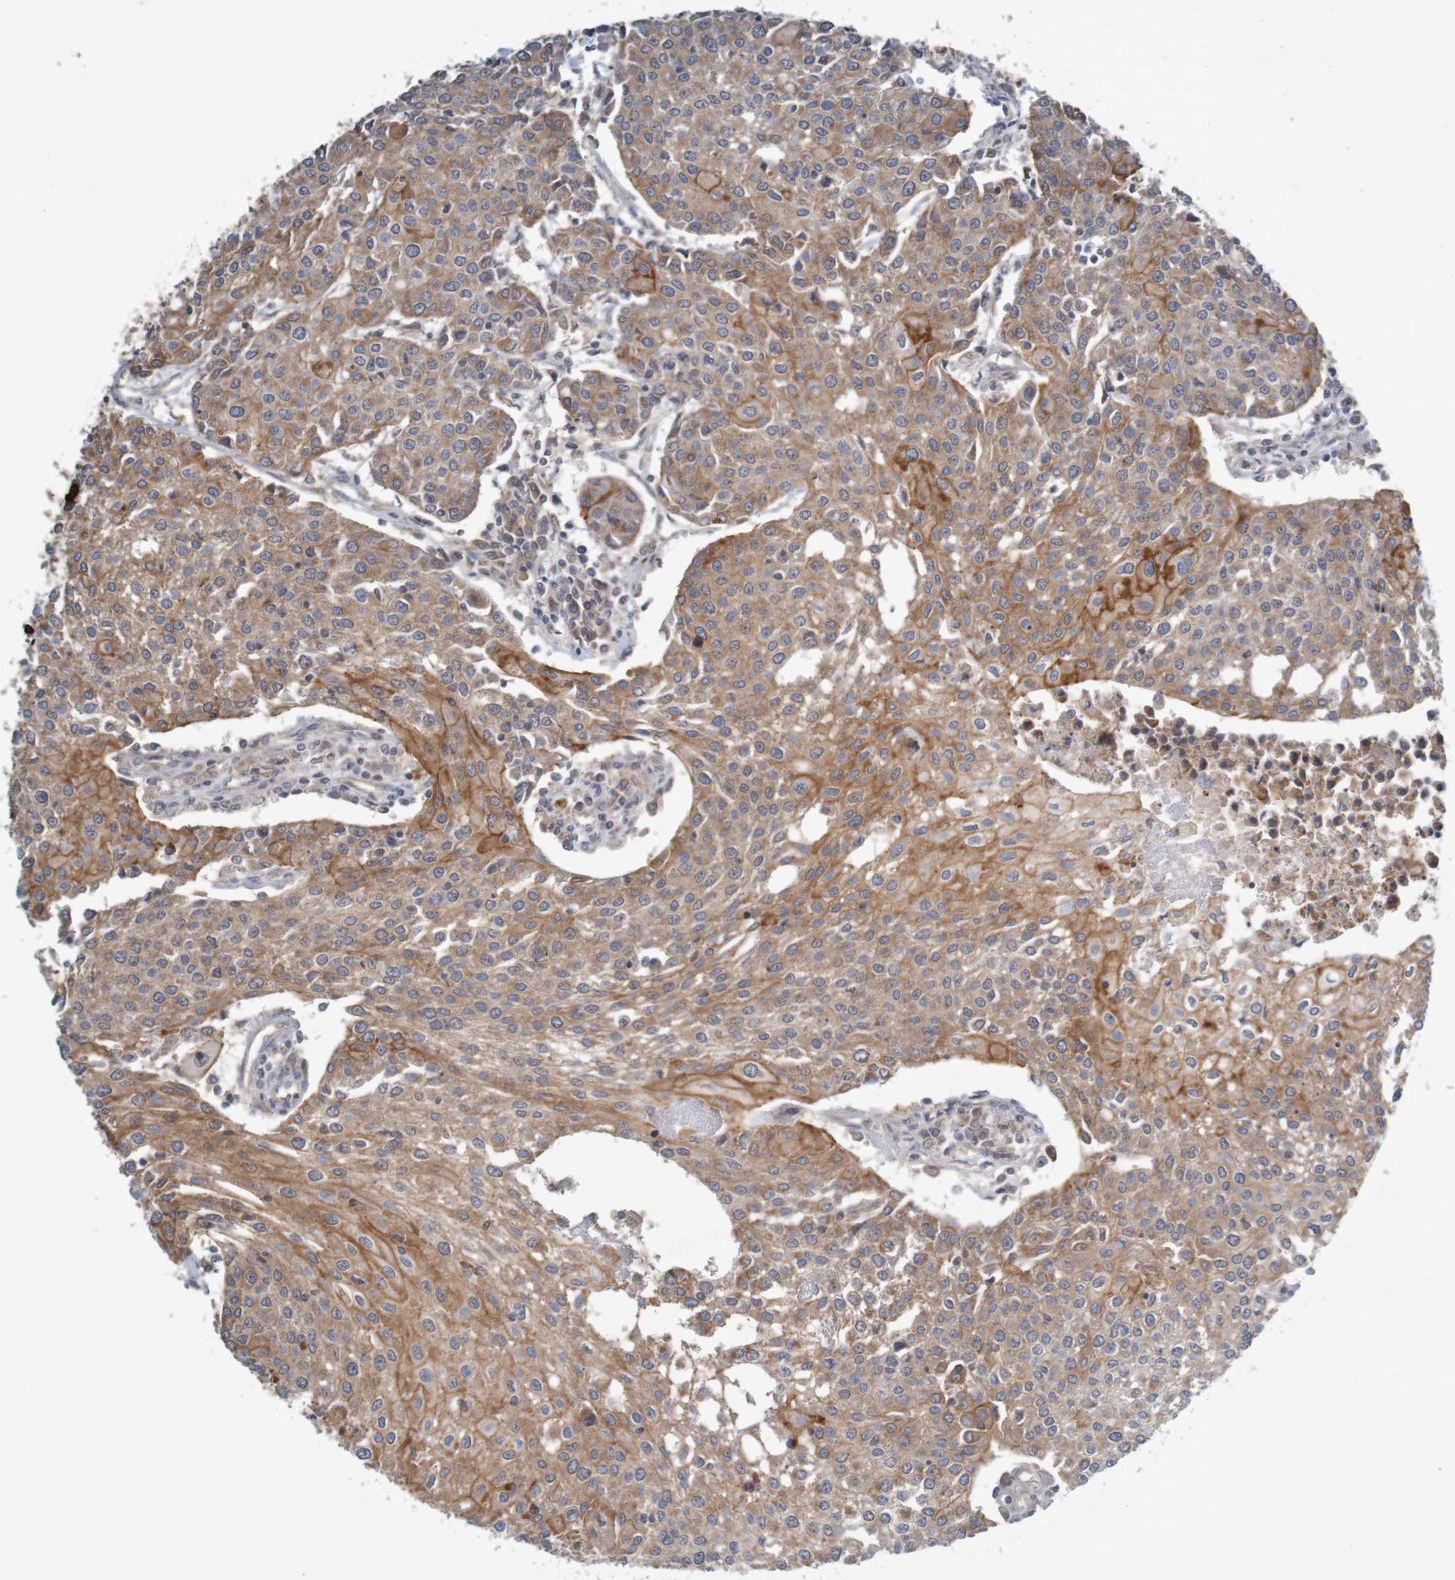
{"staining": {"intensity": "moderate", "quantity": ">75%", "location": "cytoplasmic/membranous"}, "tissue": "urothelial cancer", "cell_type": "Tumor cells", "image_type": "cancer", "snomed": [{"axis": "morphology", "description": "Urothelial carcinoma, High grade"}, {"axis": "topography", "description": "Urinary bladder"}], "caption": "Human high-grade urothelial carcinoma stained with a protein marker exhibits moderate staining in tumor cells.", "gene": "B3GAT2", "patient": {"sex": "female", "age": 85}}